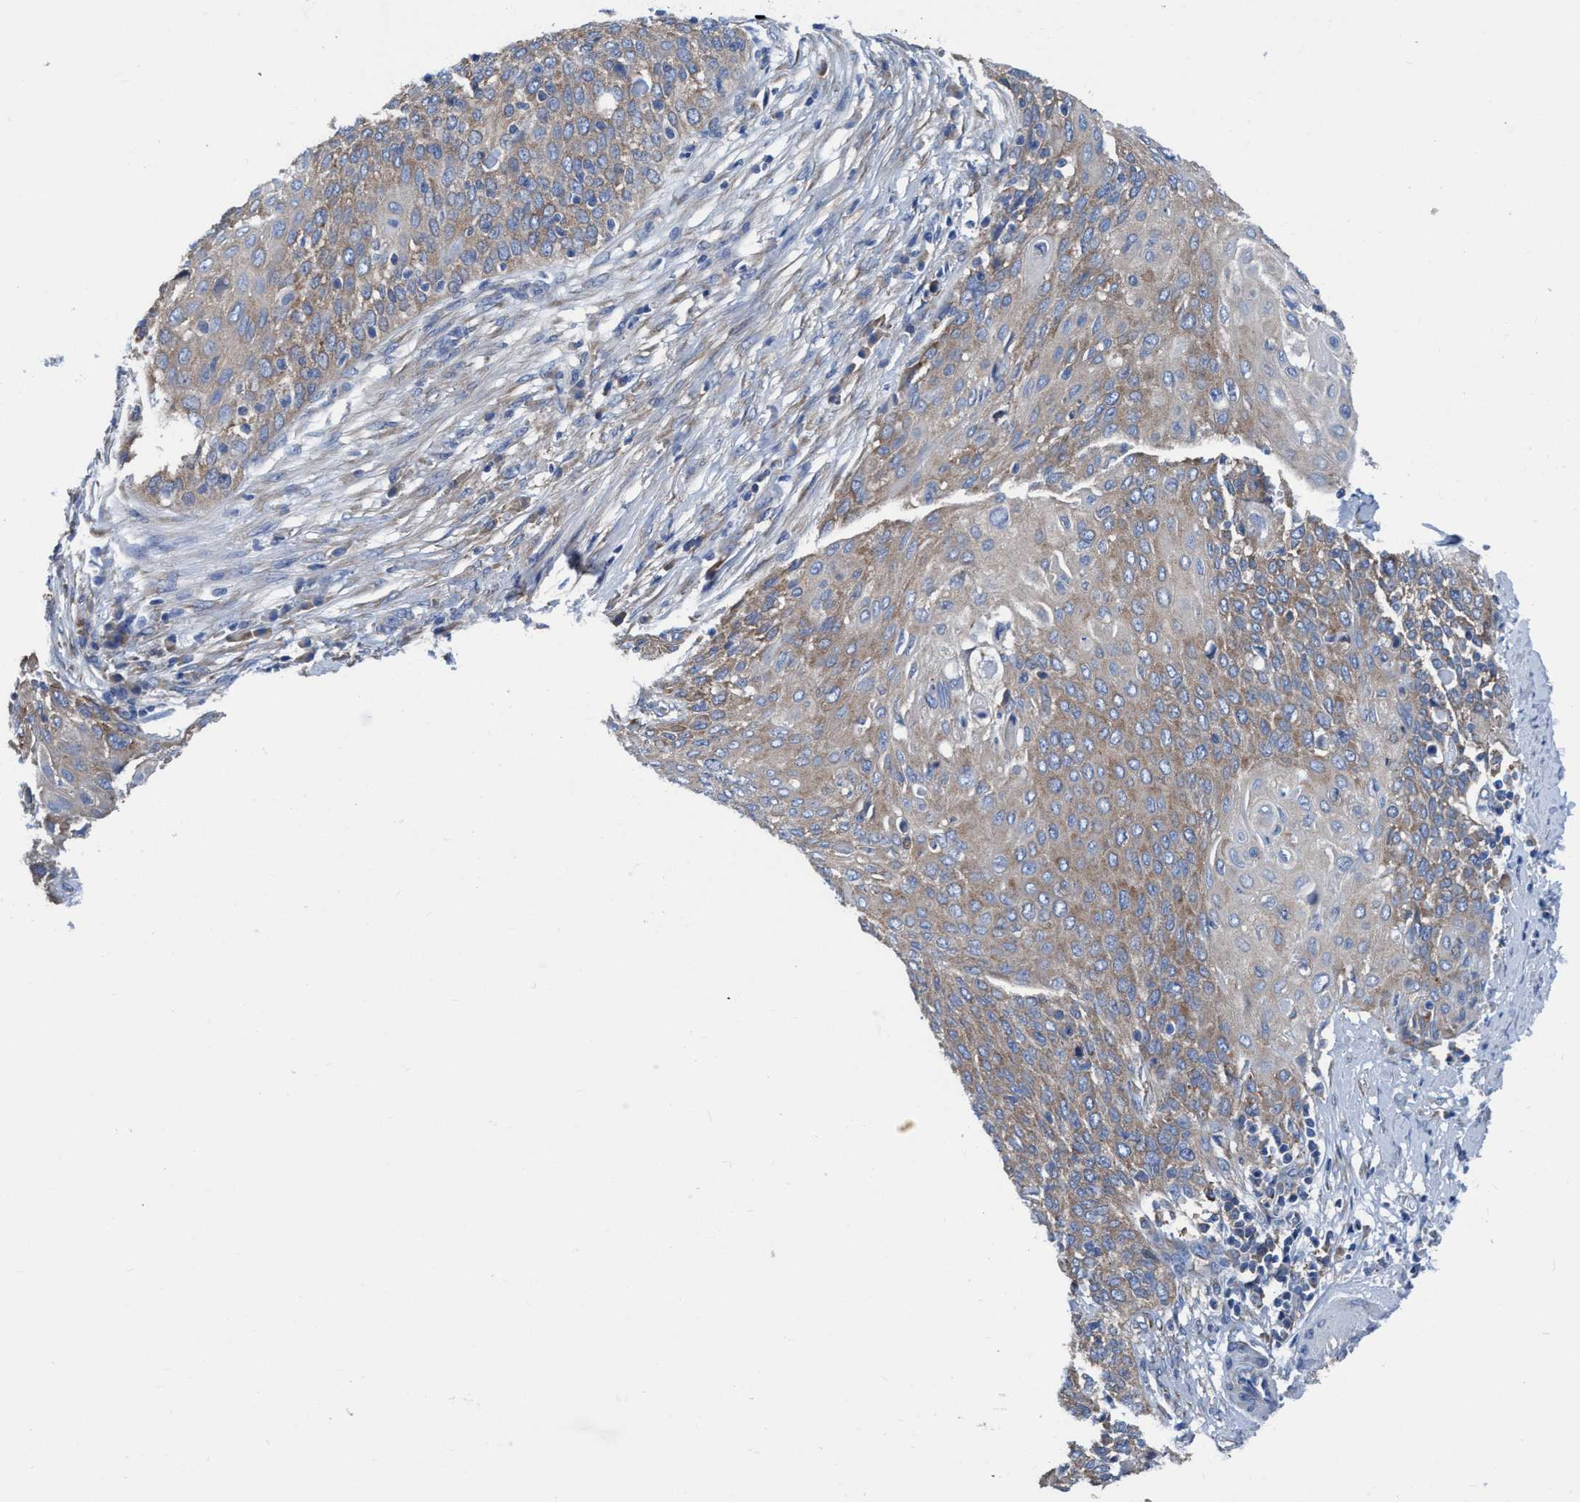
{"staining": {"intensity": "moderate", "quantity": ">75%", "location": "cytoplasmic/membranous"}, "tissue": "cervical cancer", "cell_type": "Tumor cells", "image_type": "cancer", "snomed": [{"axis": "morphology", "description": "Squamous cell carcinoma, NOS"}, {"axis": "topography", "description": "Cervix"}], "caption": "This micrograph demonstrates IHC staining of human squamous cell carcinoma (cervical), with medium moderate cytoplasmic/membranous positivity in approximately >75% of tumor cells.", "gene": "NMT1", "patient": {"sex": "female", "age": 39}}